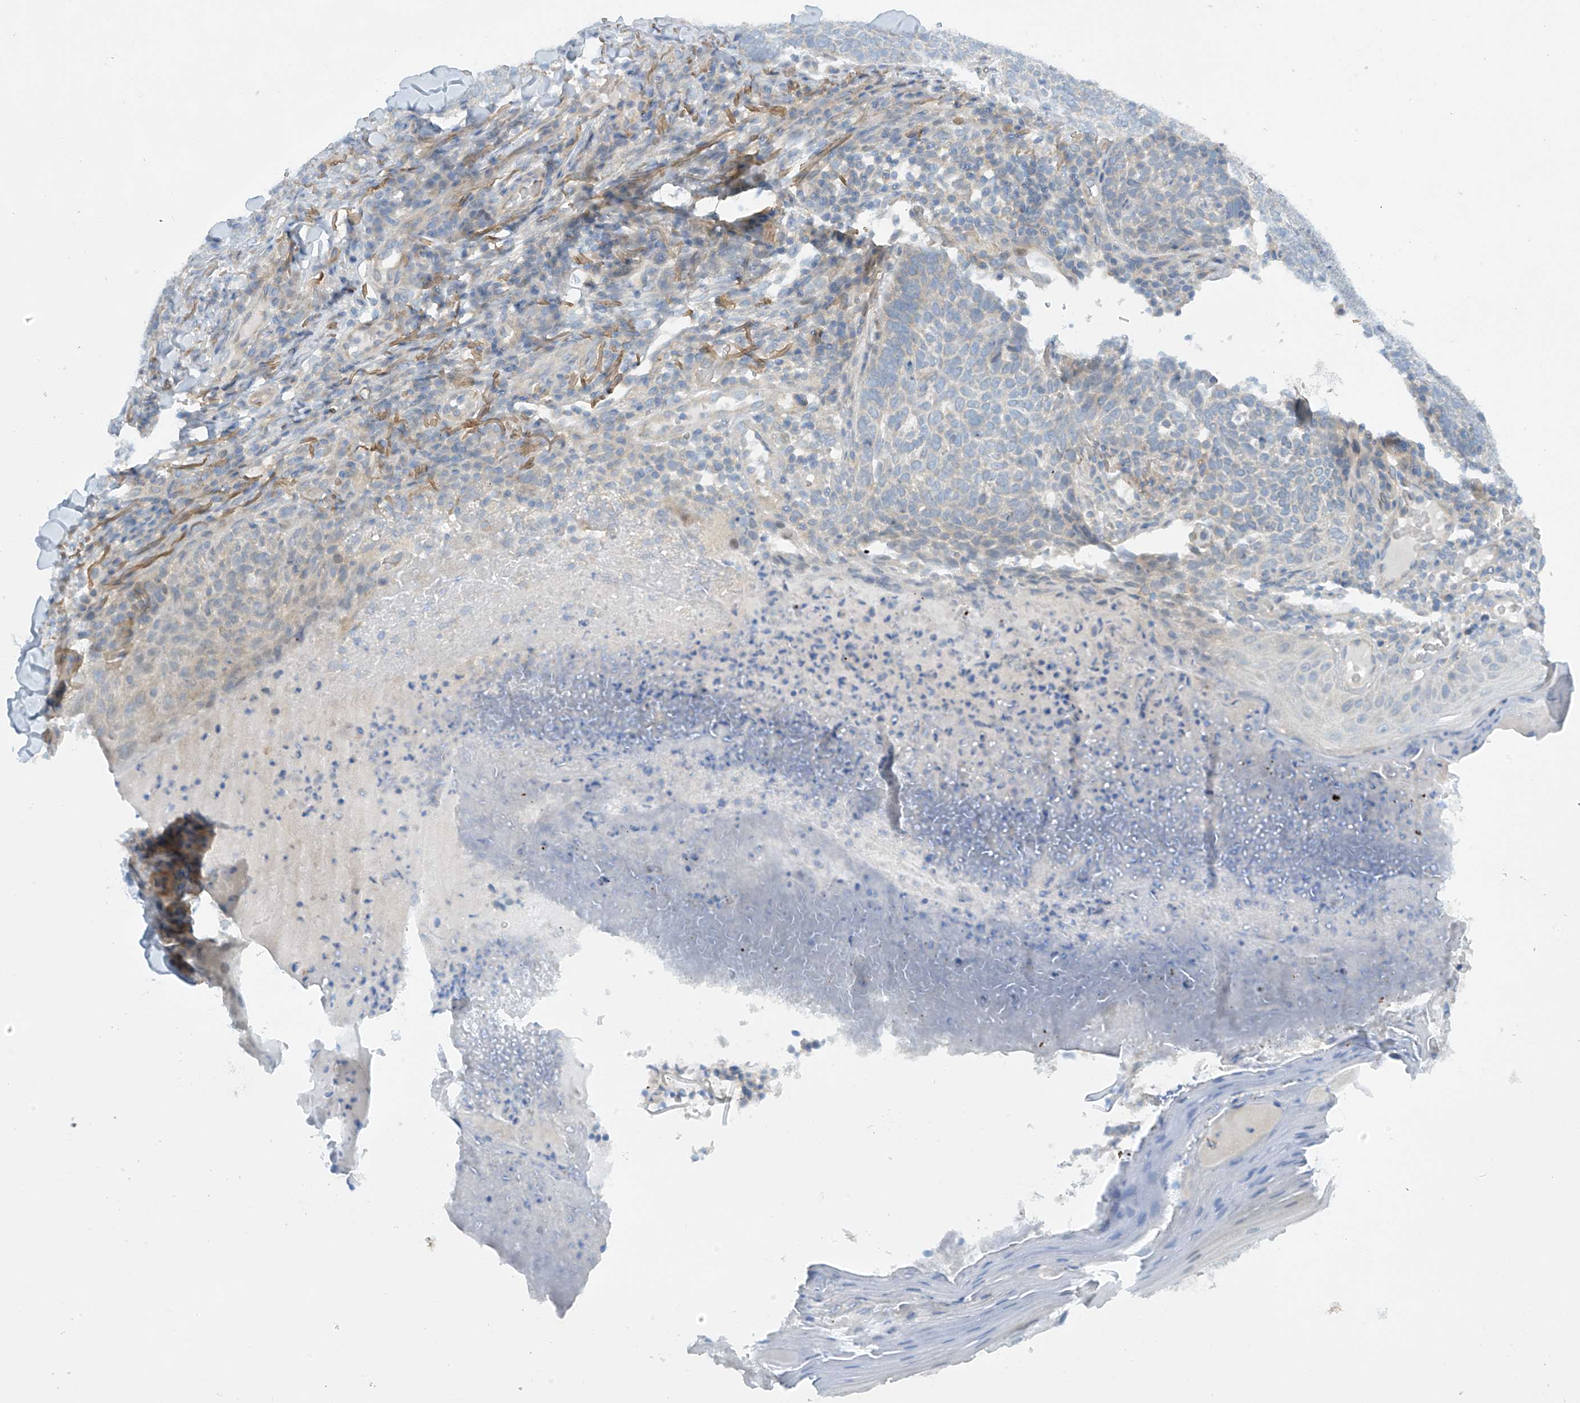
{"staining": {"intensity": "negative", "quantity": "none", "location": "none"}, "tissue": "skin cancer", "cell_type": "Tumor cells", "image_type": "cancer", "snomed": [{"axis": "morphology", "description": "Normal tissue, NOS"}, {"axis": "morphology", "description": "Basal cell carcinoma"}, {"axis": "topography", "description": "Skin"}], "caption": "IHC of human basal cell carcinoma (skin) displays no expression in tumor cells.", "gene": "FSD1L", "patient": {"sex": "male", "age": 50}}